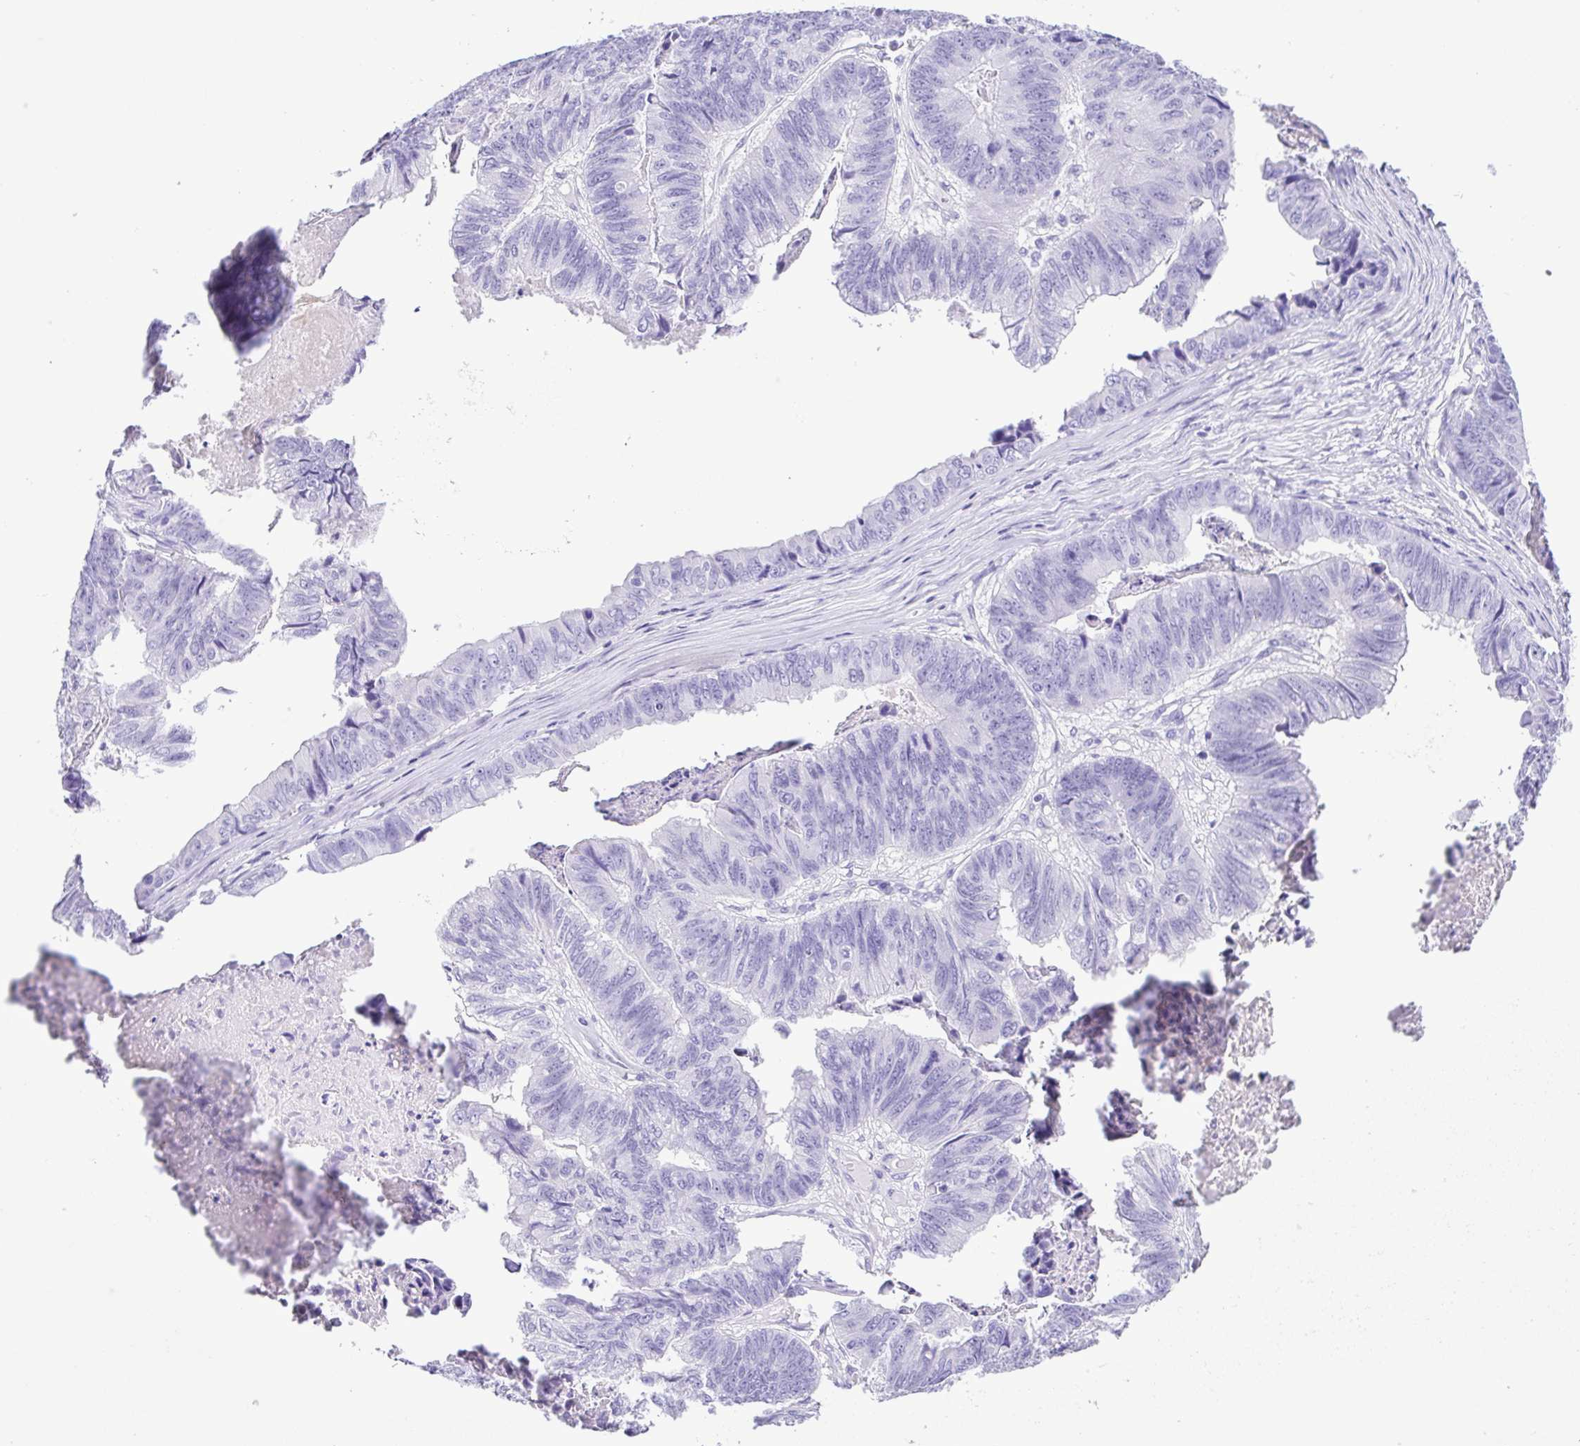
{"staining": {"intensity": "negative", "quantity": "none", "location": "none"}, "tissue": "stomach cancer", "cell_type": "Tumor cells", "image_type": "cancer", "snomed": [{"axis": "morphology", "description": "Adenocarcinoma, NOS"}, {"axis": "topography", "description": "Stomach, lower"}], "caption": "This image is of stomach cancer stained with IHC to label a protein in brown with the nuclei are counter-stained blue. There is no staining in tumor cells. The staining is performed using DAB brown chromogen with nuclei counter-stained in using hematoxylin.", "gene": "OVGP1", "patient": {"sex": "male", "age": 77}}